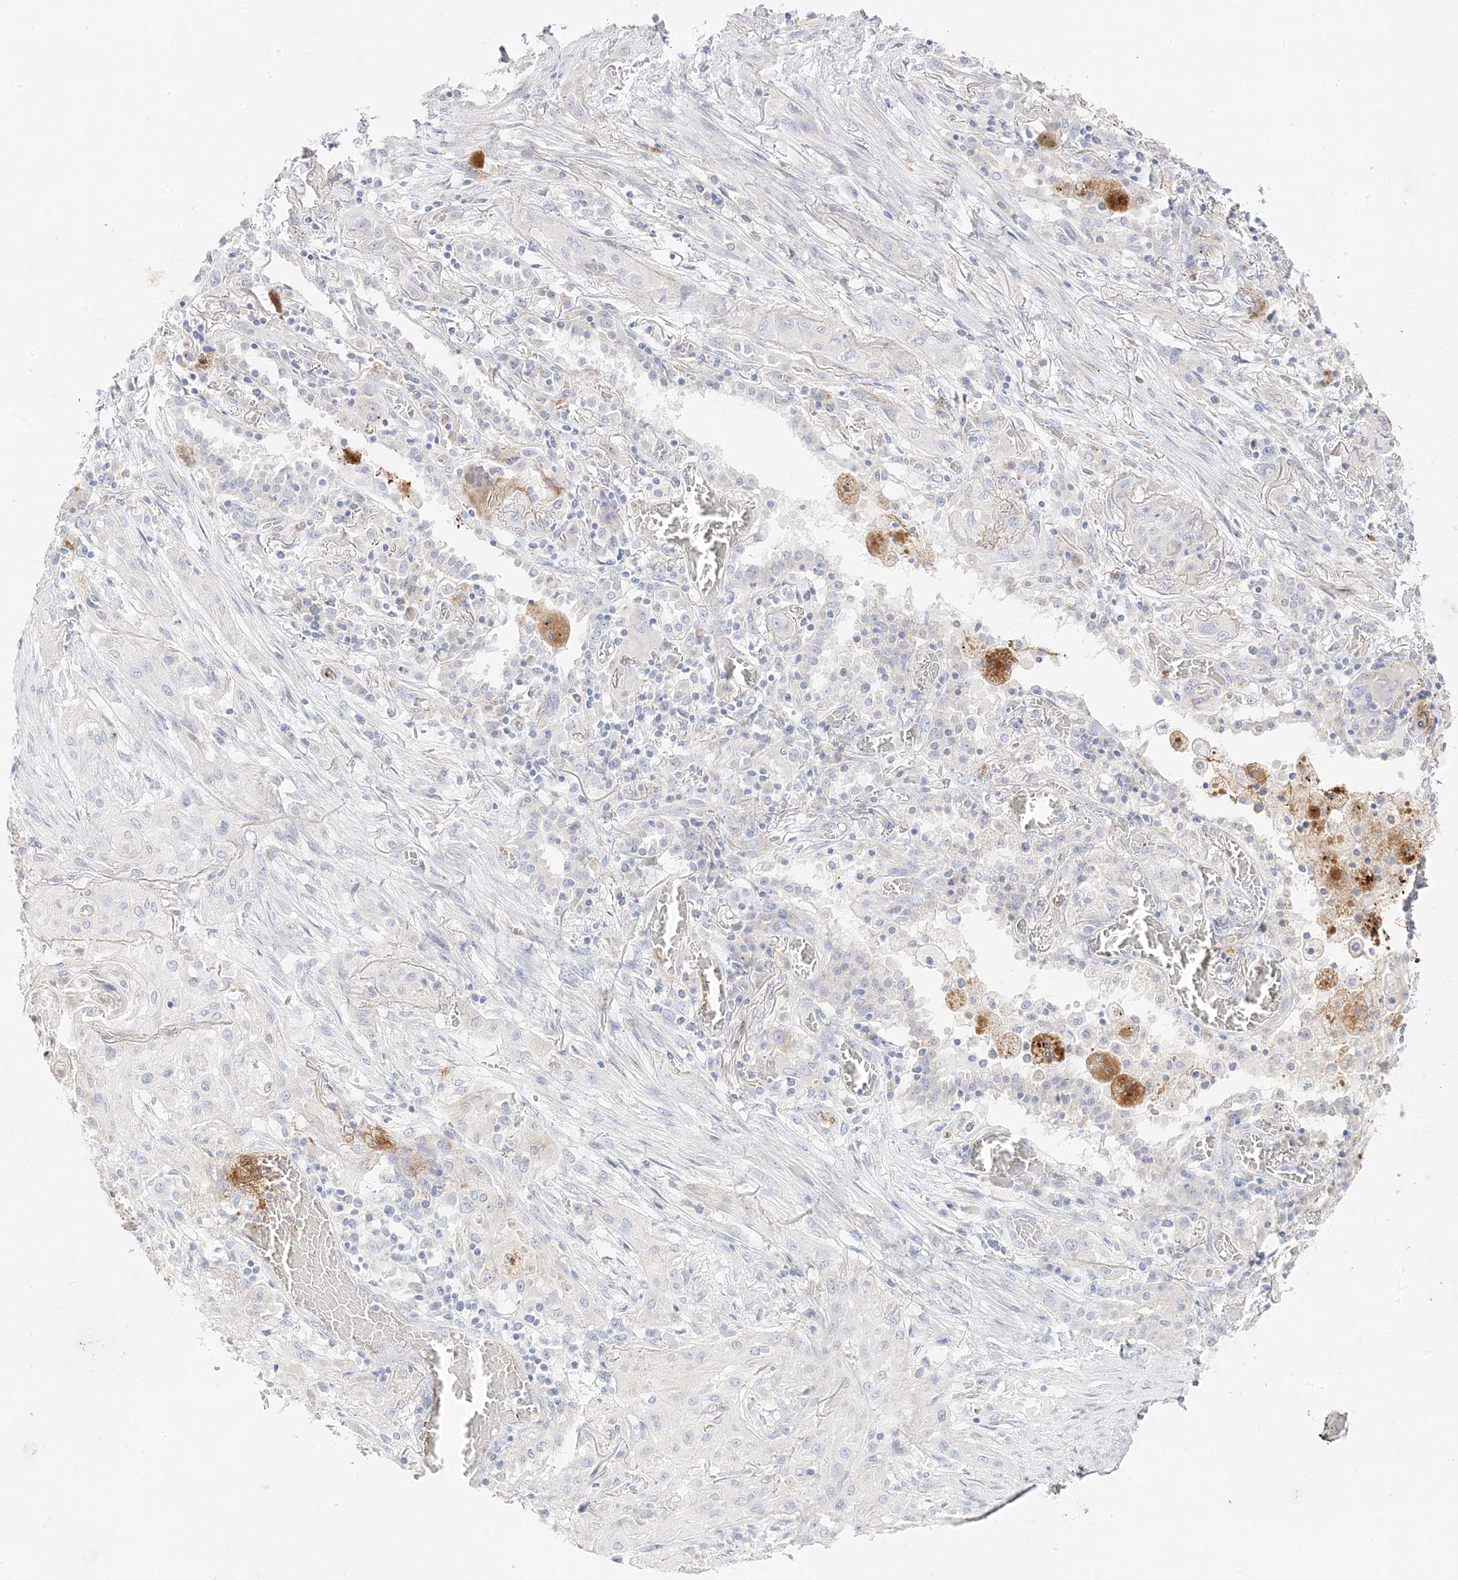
{"staining": {"intensity": "negative", "quantity": "none", "location": "none"}, "tissue": "lung cancer", "cell_type": "Tumor cells", "image_type": "cancer", "snomed": [{"axis": "morphology", "description": "Squamous cell carcinoma, NOS"}, {"axis": "topography", "description": "Lung"}], "caption": "Tumor cells are negative for brown protein staining in squamous cell carcinoma (lung).", "gene": "TRANK1", "patient": {"sex": "female", "age": 47}}